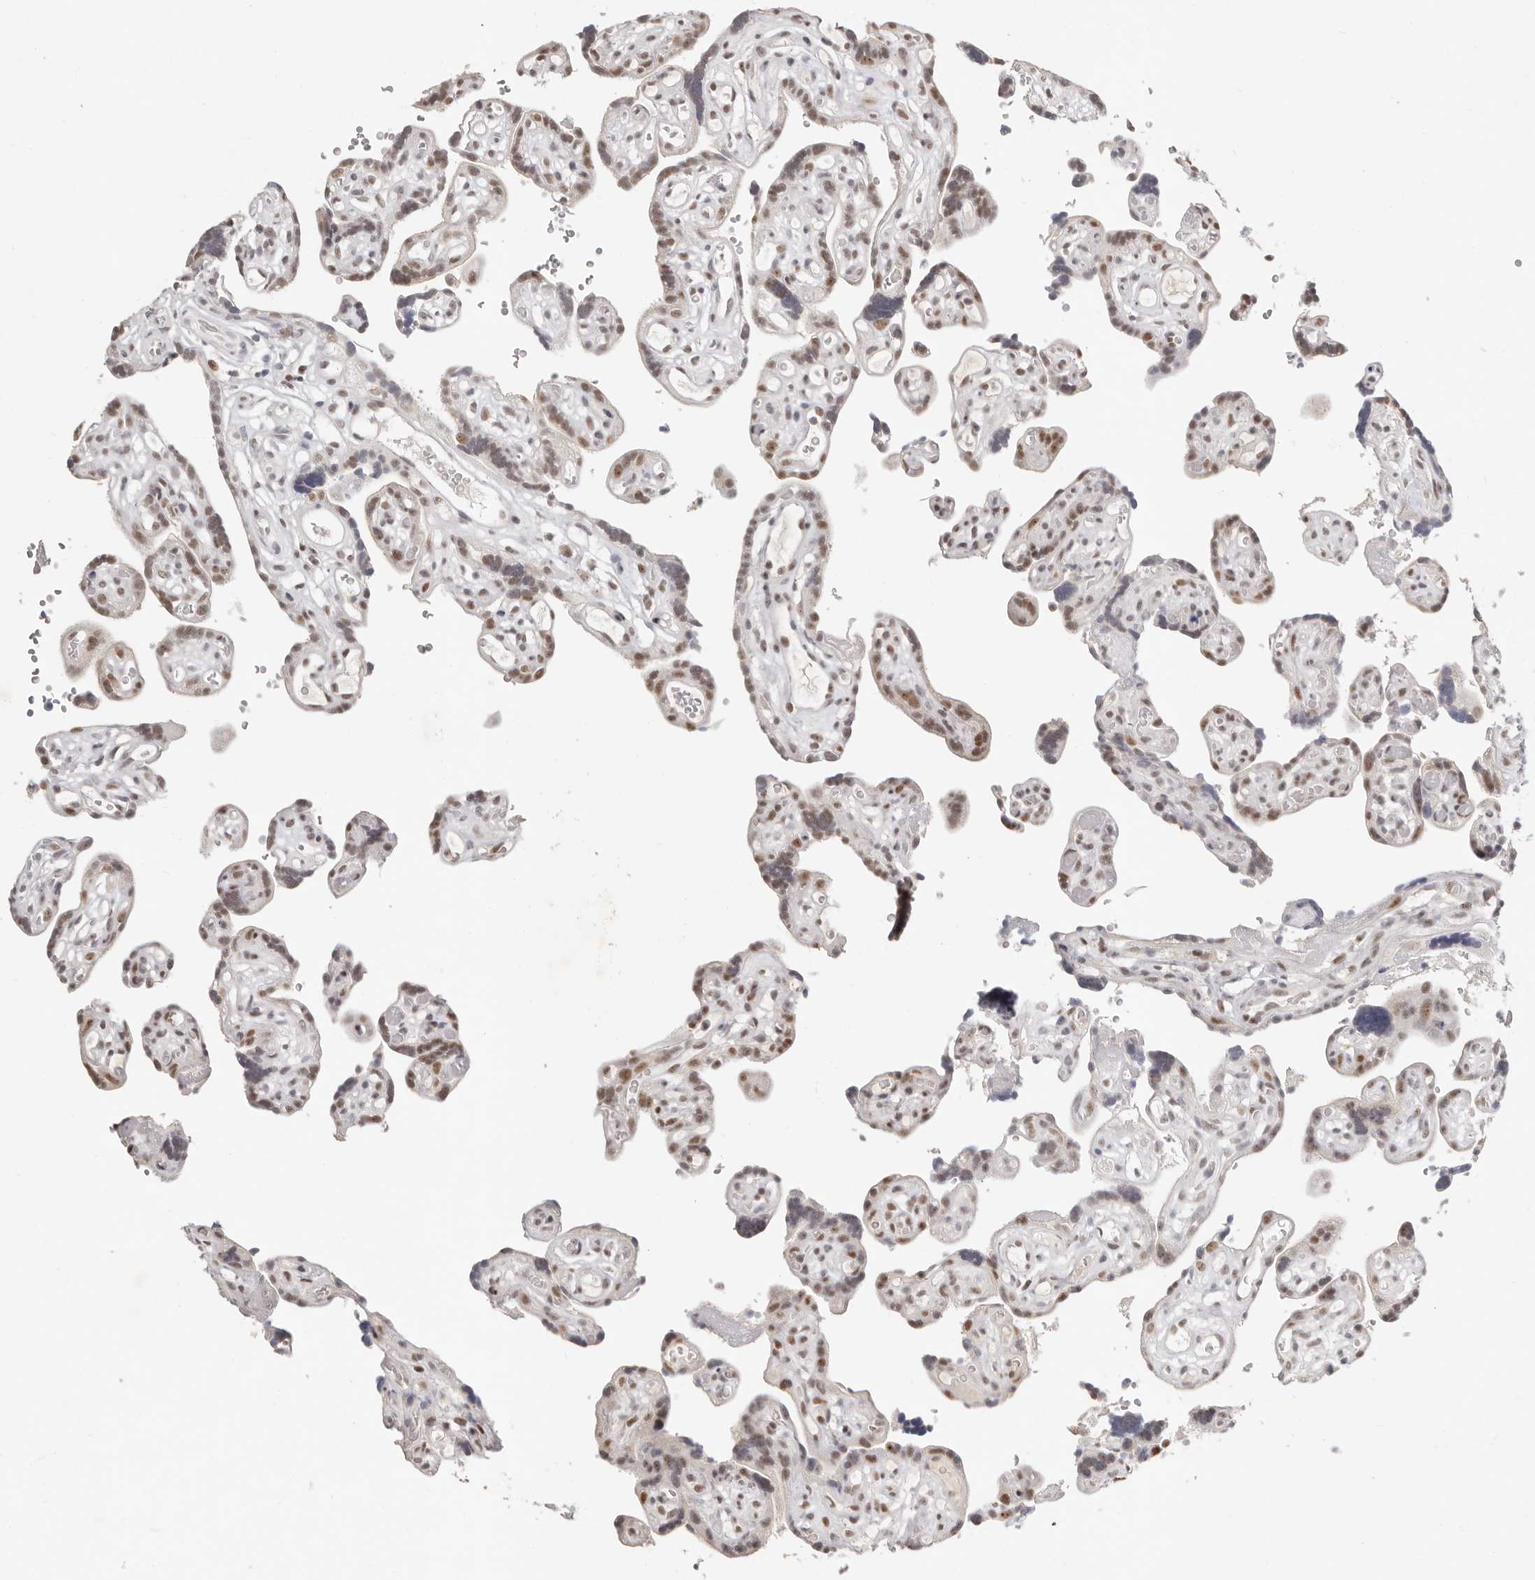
{"staining": {"intensity": "moderate", "quantity": ">75%", "location": "cytoplasmic/membranous,nuclear"}, "tissue": "placenta", "cell_type": "Decidual cells", "image_type": "normal", "snomed": [{"axis": "morphology", "description": "Normal tissue, NOS"}, {"axis": "topography", "description": "Placenta"}], "caption": "Protein expression analysis of benign placenta displays moderate cytoplasmic/membranous,nuclear staining in approximately >75% of decidual cells.", "gene": "LARP7", "patient": {"sex": "female", "age": 30}}